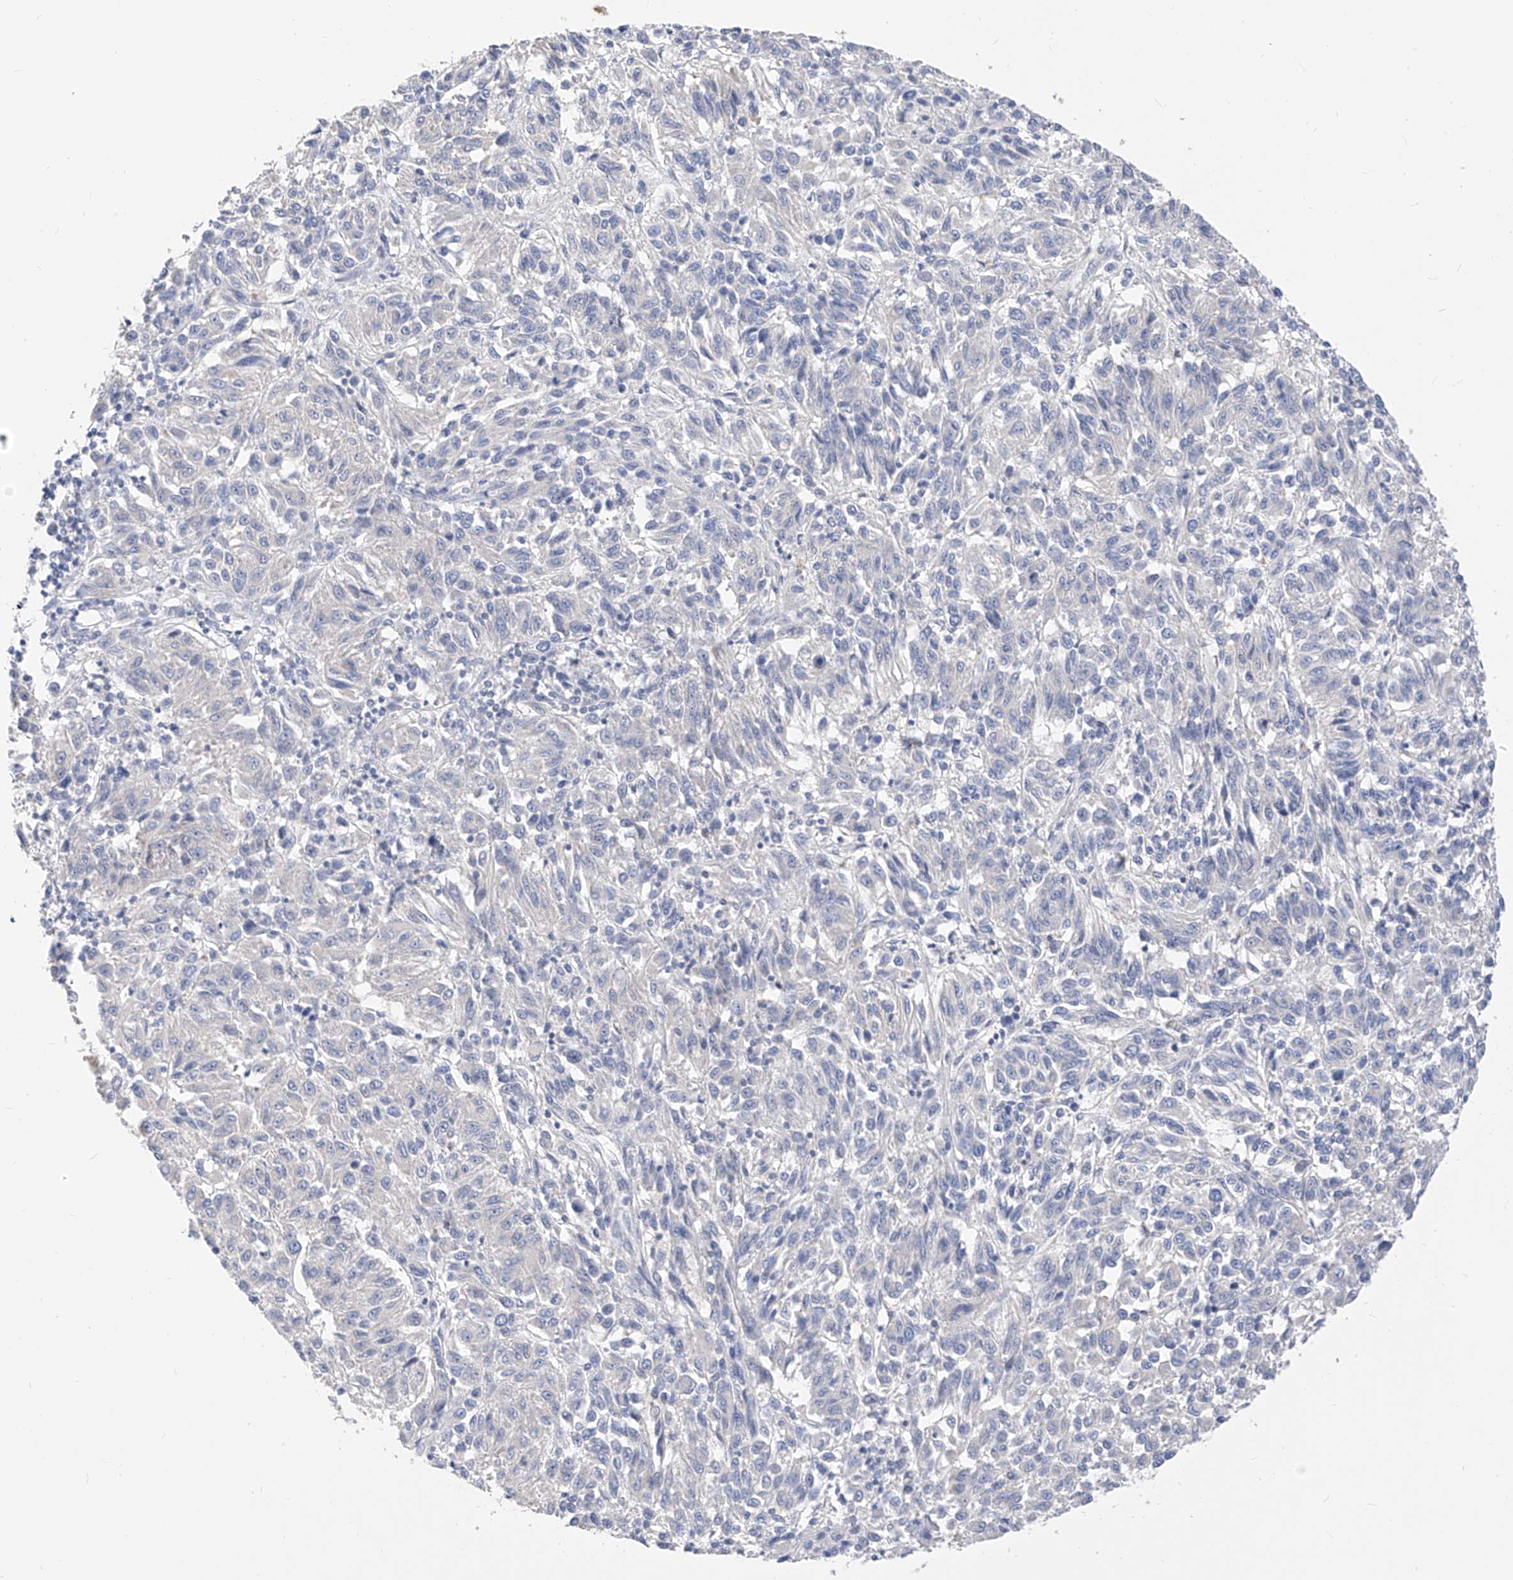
{"staining": {"intensity": "negative", "quantity": "none", "location": "none"}, "tissue": "melanoma", "cell_type": "Tumor cells", "image_type": "cancer", "snomed": [{"axis": "morphology", "description": "Malignant melanoma, Metastatic site"}, {"axis": "topography", "description": "Lung"}], "caption": "This is an IHC image of human malignant melanoma (metastatic site). There is no staining in tumor cells.", "gene": "ZZEF1", "patient": {"sex": "male", "age": 64}}